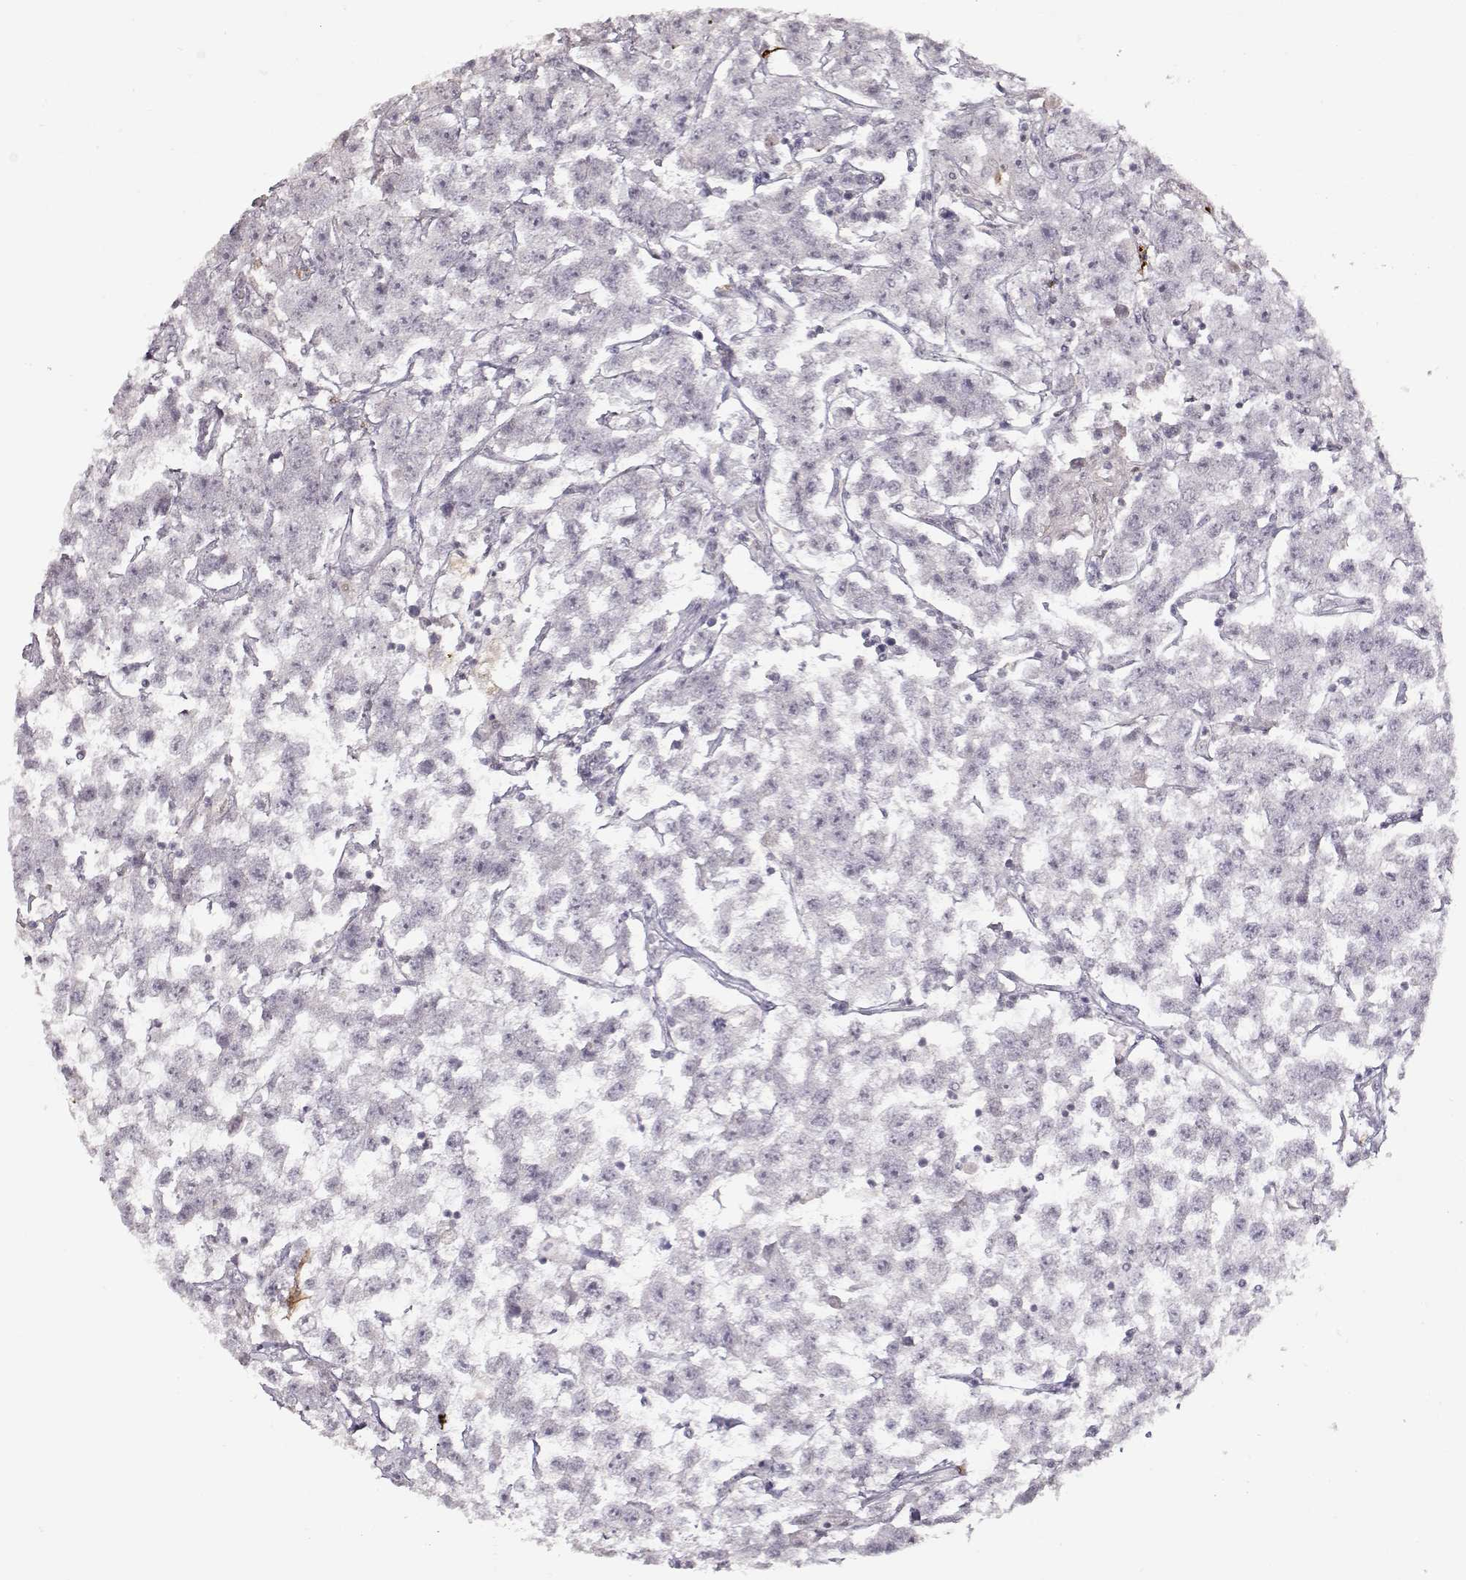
{"staining": {"intensity": "negative", "quantity": "none", "location": "none"}, "tissue": "testis cancer", "cell_type": "Tumor cells", "image_type": "cancer", "snomed": [{"axis": "morphology", "description": "Seminoma, NOS"}, {"axis": "topography", "description": "Testis"}], "caption": "An IHC micrograph of seminoma (testis) is shown. There is no staining in tumor cells of seminoma (testis).", "gene": "S100B", "patient": {"sex": "male", "age": 59}}